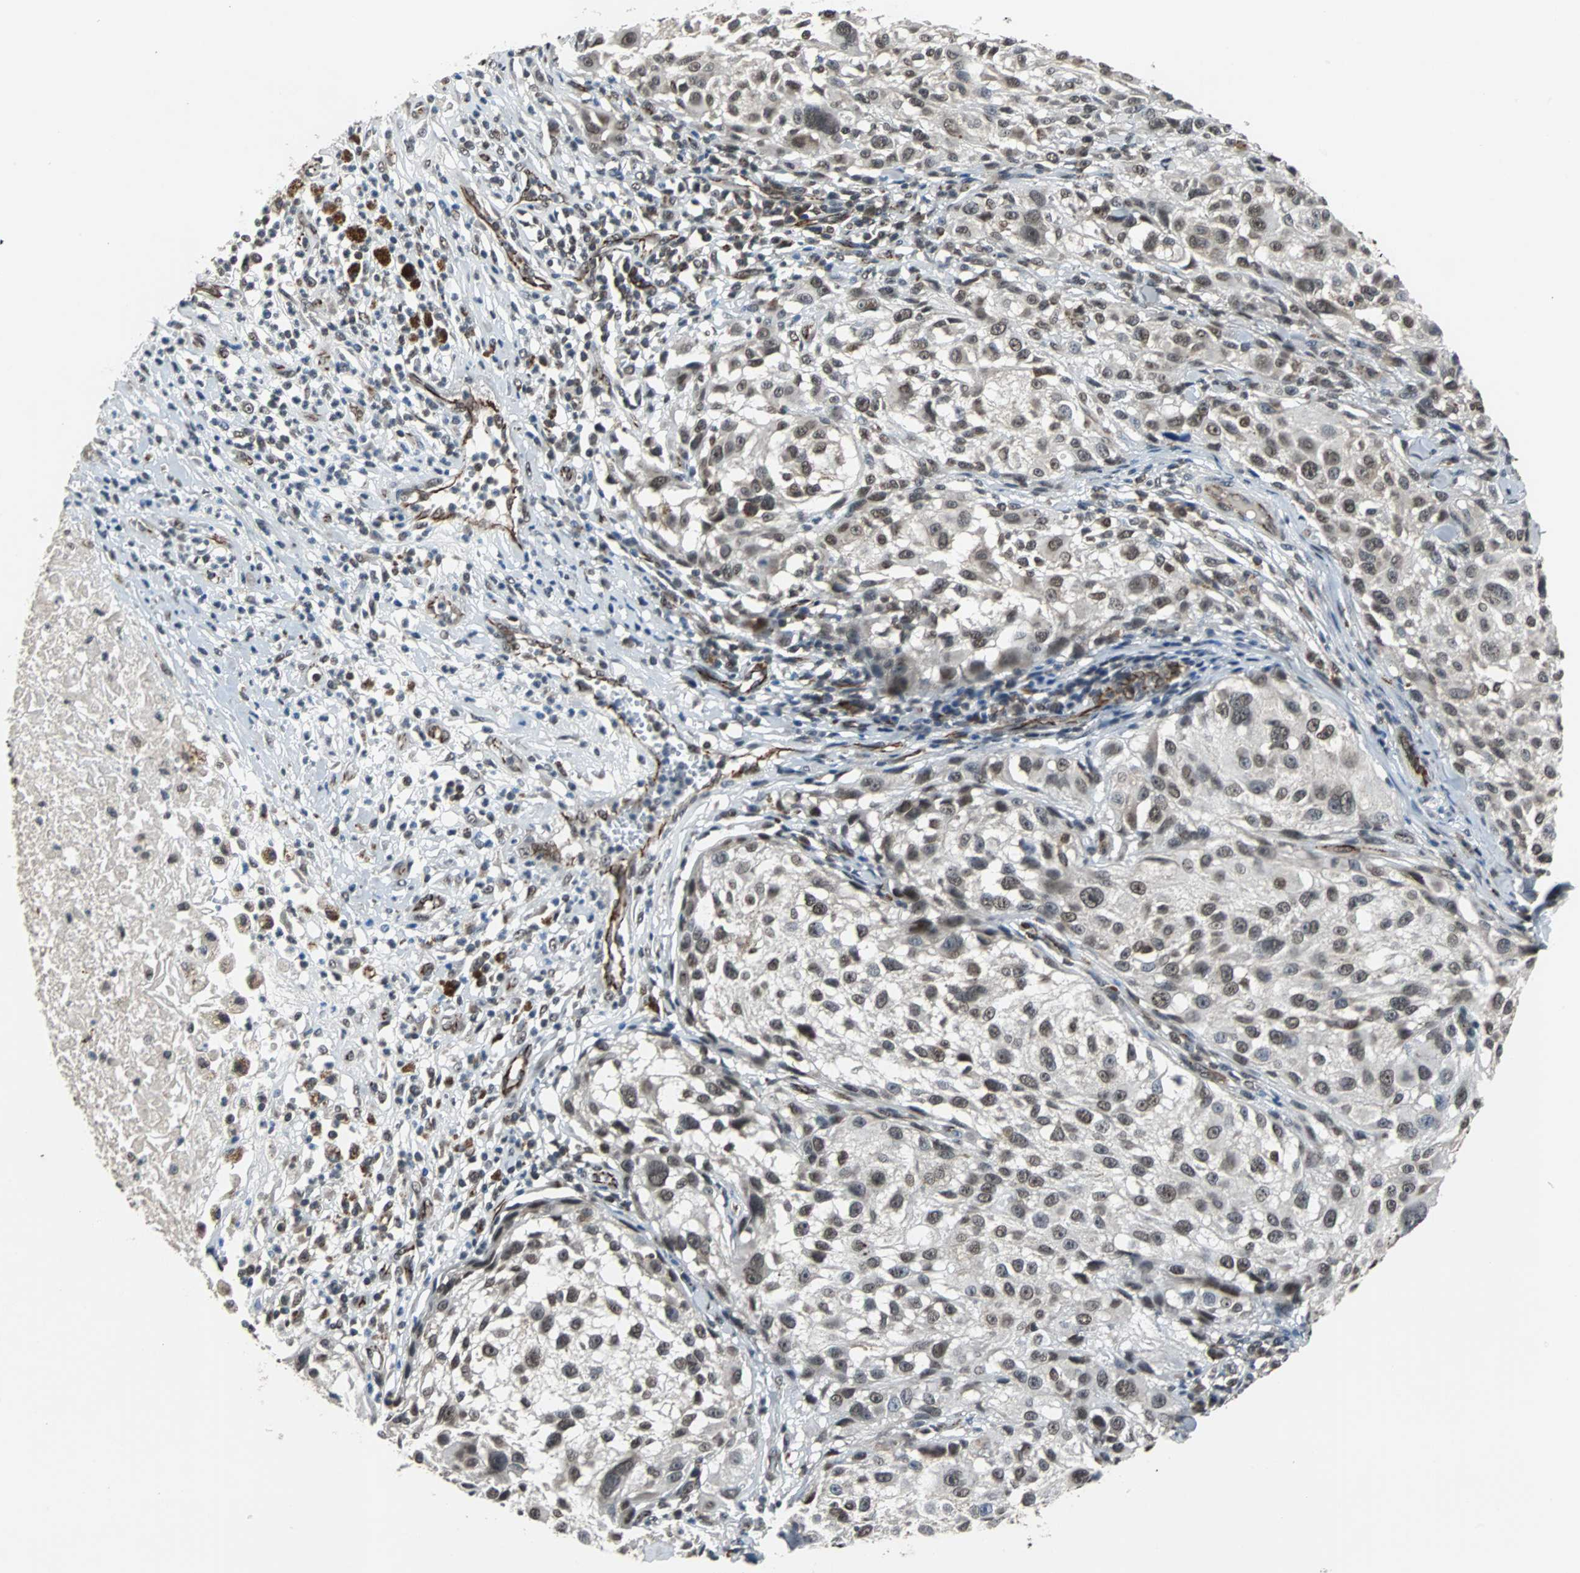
{"staining": {"intensity": "weak", "quantity": ">75%", "location": "cytoplasmic/membranous"}, "tissue": "melanoma", "cell_type": "Tumor cells", "image_type": "cancer", "snomed": [{"axis": "morphology", "description": "Necrosis, NOS"}, {"axis": "morphology", "description": "Malignant melanoma, NOS"}, {"axis": "topography", "description": "Skin"}], "caption": "Immunohistochemistry (IHC) micrograph of neoplastic tissue: human malignant melanoma stained using immunohistochemistry reveals low levels of weak protein expression localized specifically in the cytoplasmic/membranous of tumor cells, appearing as a cytoplasmic/membranous brown color.", "gene": "LSR", "patient": {"sex": "female", "age": 87}}